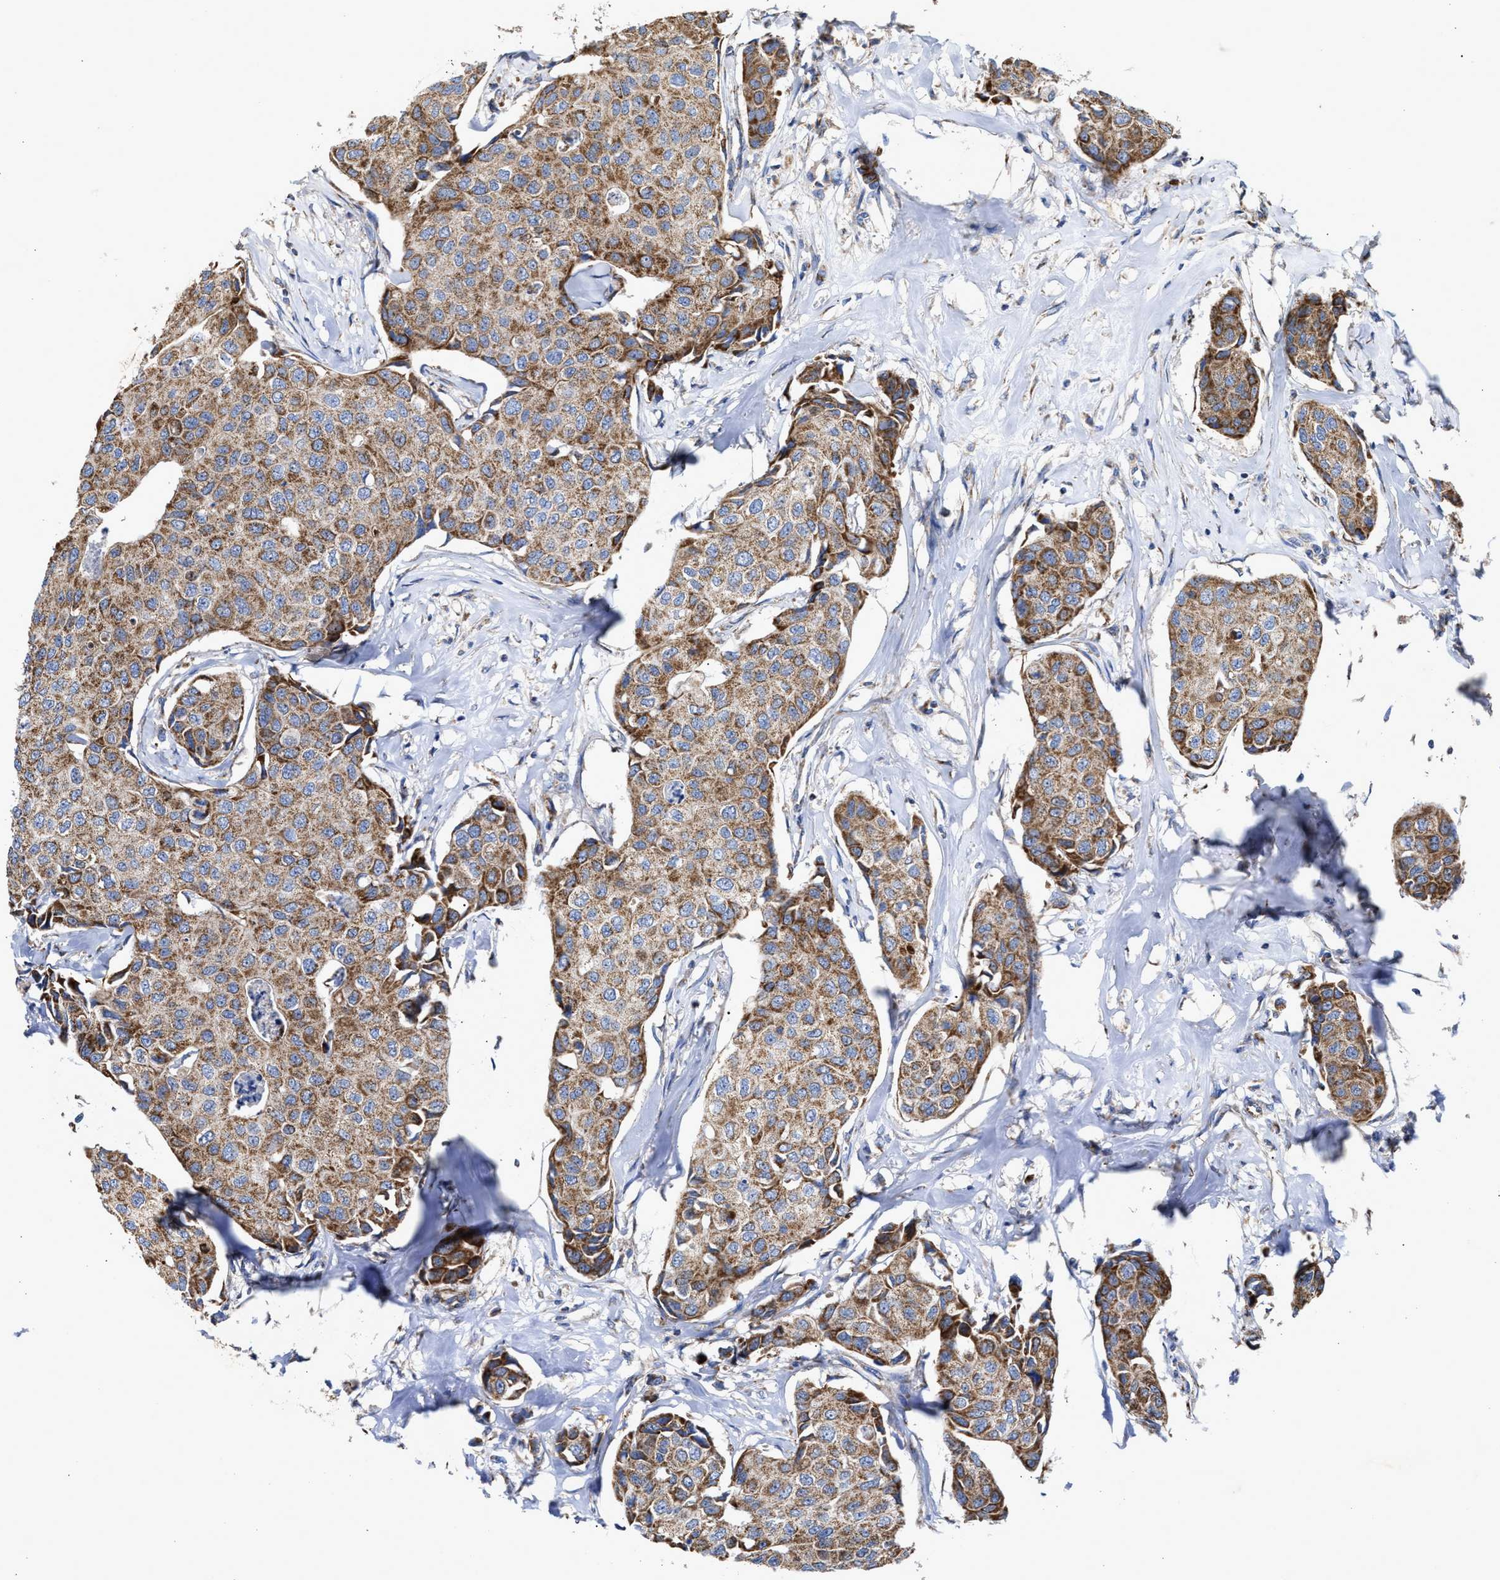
{"staining": {"intensity": "moderate", "quantity": ">75%", "location": "cytoplasmic/membranous"}, "tissue": "breast cancer", "cell_type": "Tumor cells", "image_type": "cancer", "snomed": [{"axis": "morphology", "description": "Duct carcinoma"}, {"axis": "topography", "description": "Breast"}], "caption": "There is medium levels of moderate cytoplasmic/membranous expression in tumor cells of breast cancer (invasive ductal carcinoma), as demonstrated by immunohistochemical staining (brown color).", "gene": "MECR", "patient": {"sex": "female", "age": 80}}